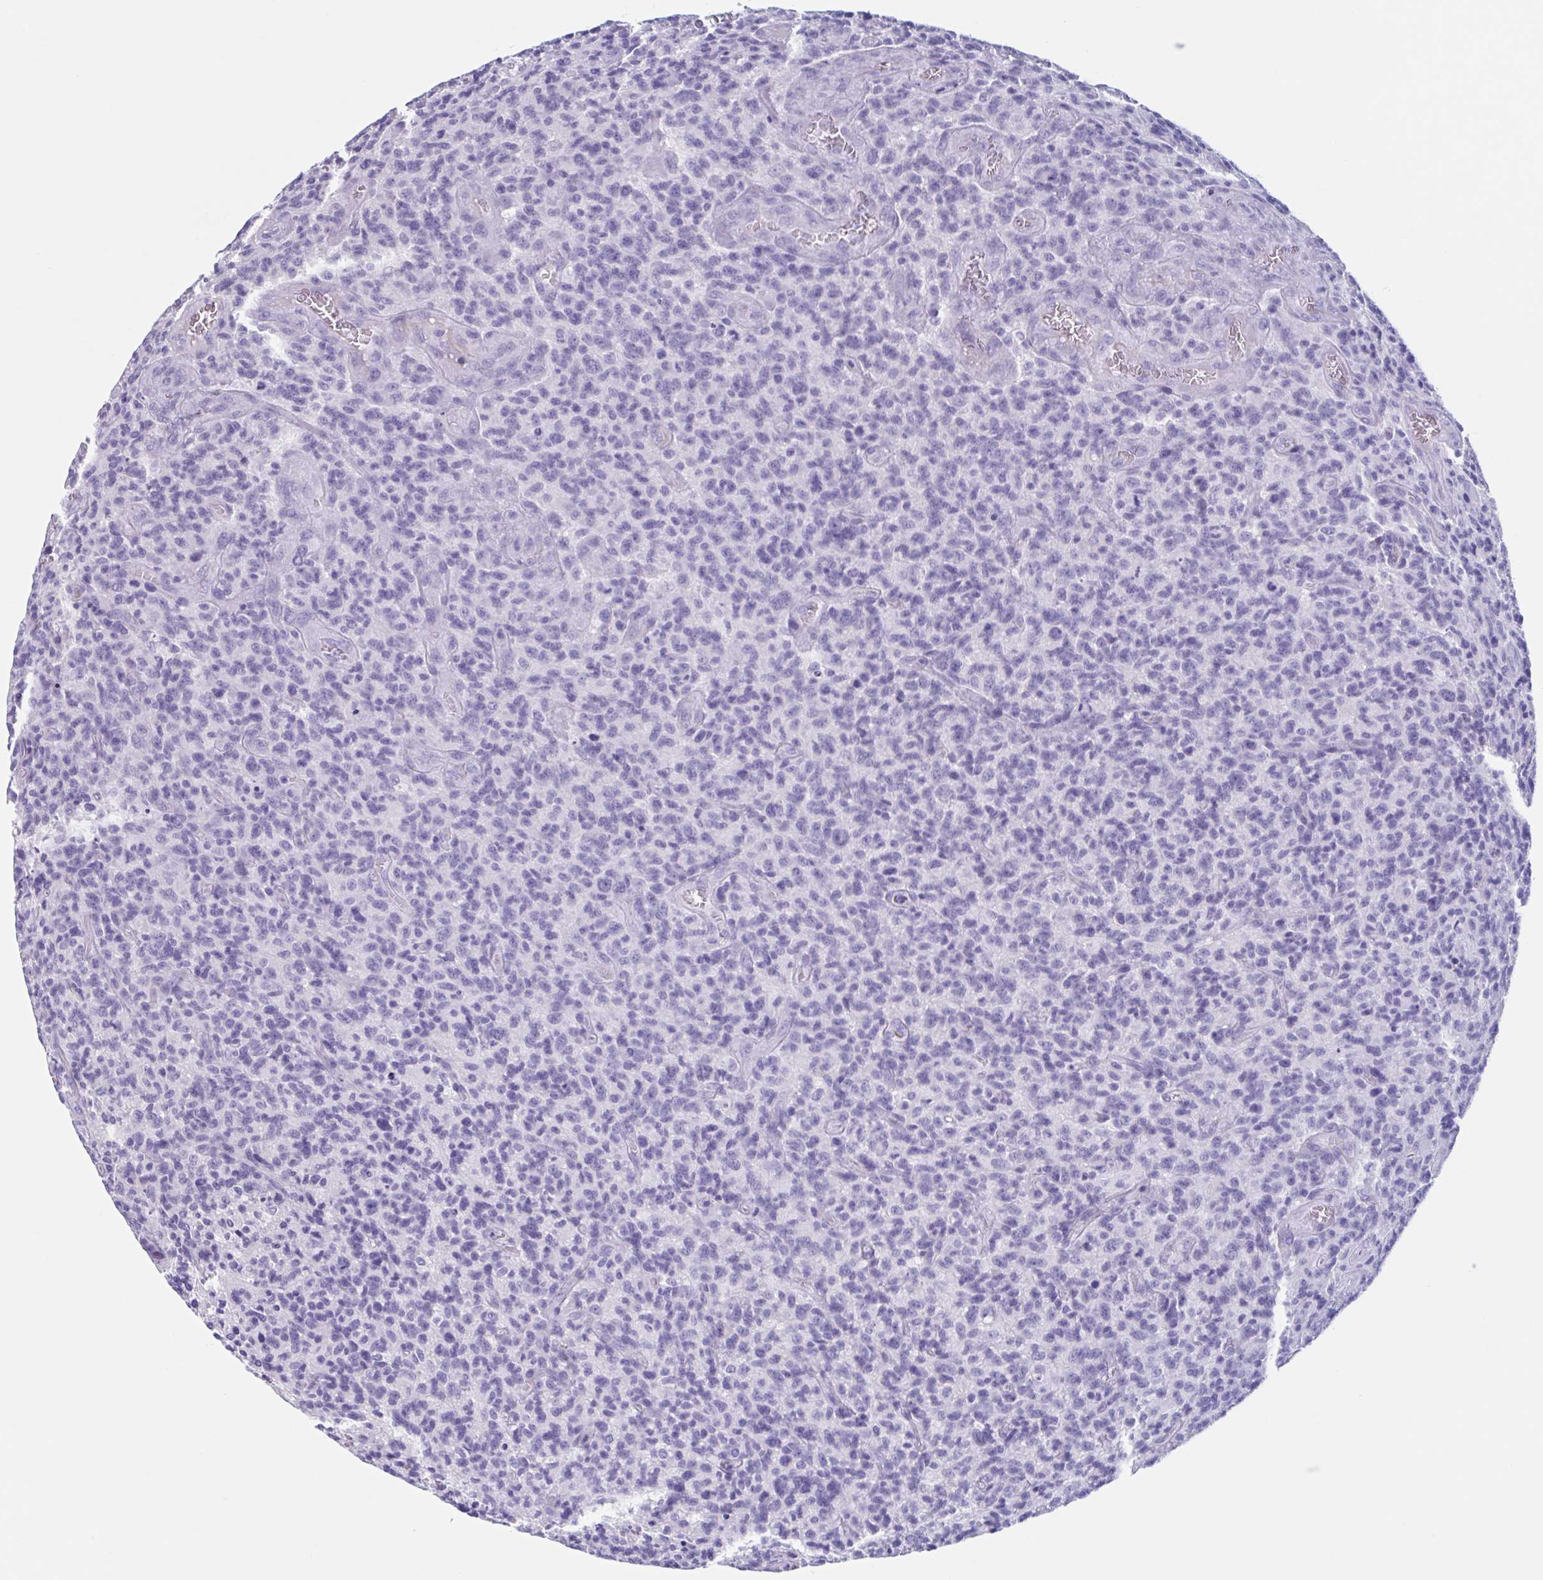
{"staining": {"intensity": "negative", "quantity": "none", "location": "none"}, "tissue": "glioma", "cell_type": "Tumor cells", "image_type": "cancer", "snomed": [{"axis": "morphology", "description": "Glioma, malignant, High grade"}, {"axis": "topography", "description": "Brain"}], "caption": "Tumor cells show no significant expression in malignant high-grade glioma. The staining was performed using DAB to visualize the protein expression in brown, while the nuclei were stained in blue with hematoxylin (Magnification: 20x).", "gene": "USP35", "patient": {"sex": "male", "age": 76}}